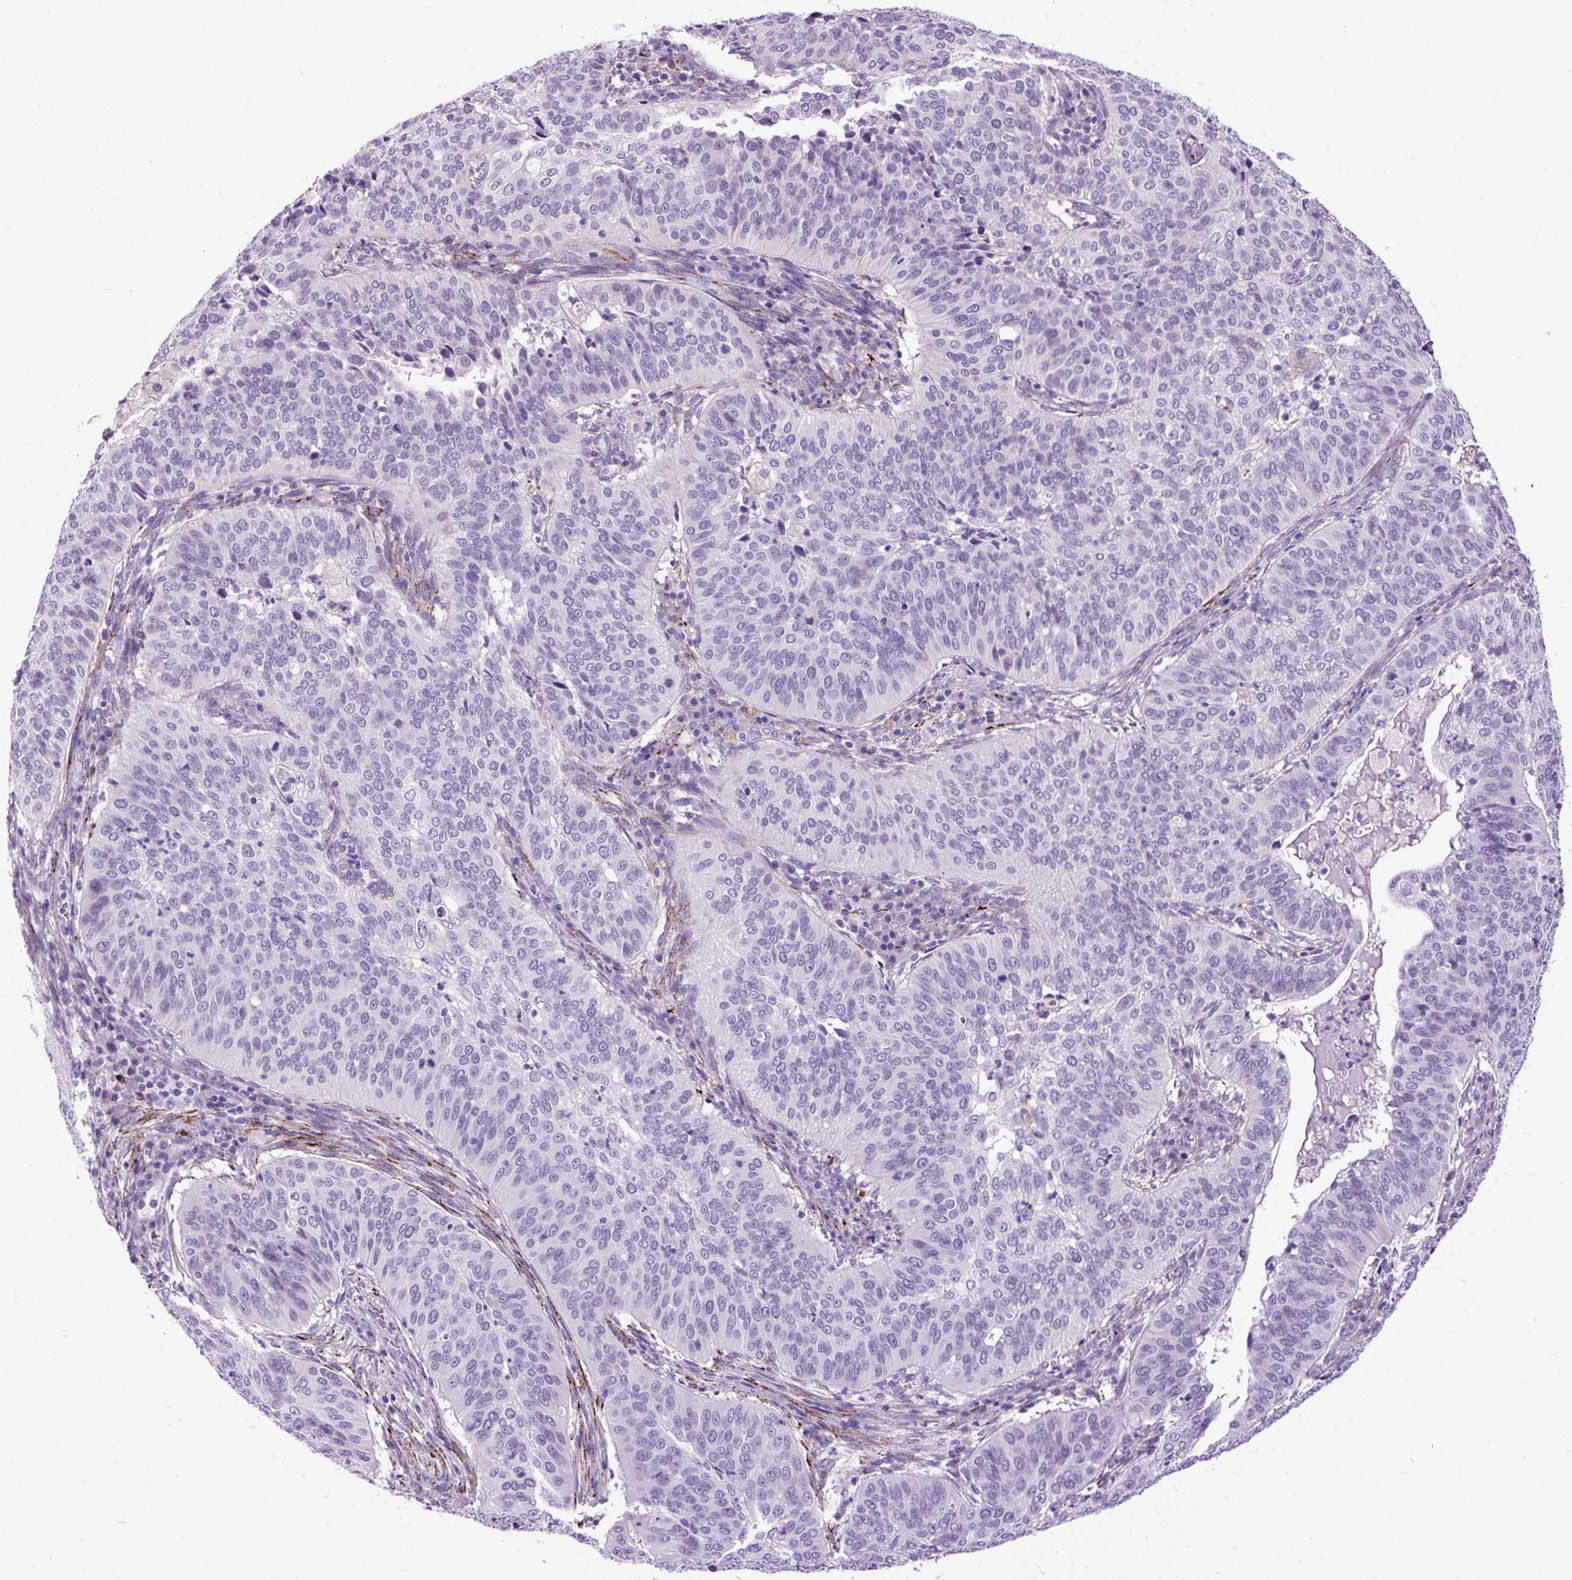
{"staining": {"intensity": "negative", "quantity": "none", "location": "none"}, "tissue": "cervical cancer", "cell_type": "Tumor cells", "image_type": "cancer", "snomed": [{"axis": "morphology", "description": "Normal tissue, NOS"}, {"axis": "morphology", "description": "Squamous cell carcinoma, NOS"}, {"axis": "topography", "description": "Cervix"}], "caption": "Immunohistochemistry histopathology image of squamous cell carcinoma (cervical) stained for a protein (brown), which displays no positivity in tumor cells. Brightfield microscopy of IHC stained with DAB (3,3'-diaminobenzidine) (brown) and hematoxylin (blue), captured at high magnification.", "gene": "ZNF256", "patient": {"sex": "female", "age": 39}}